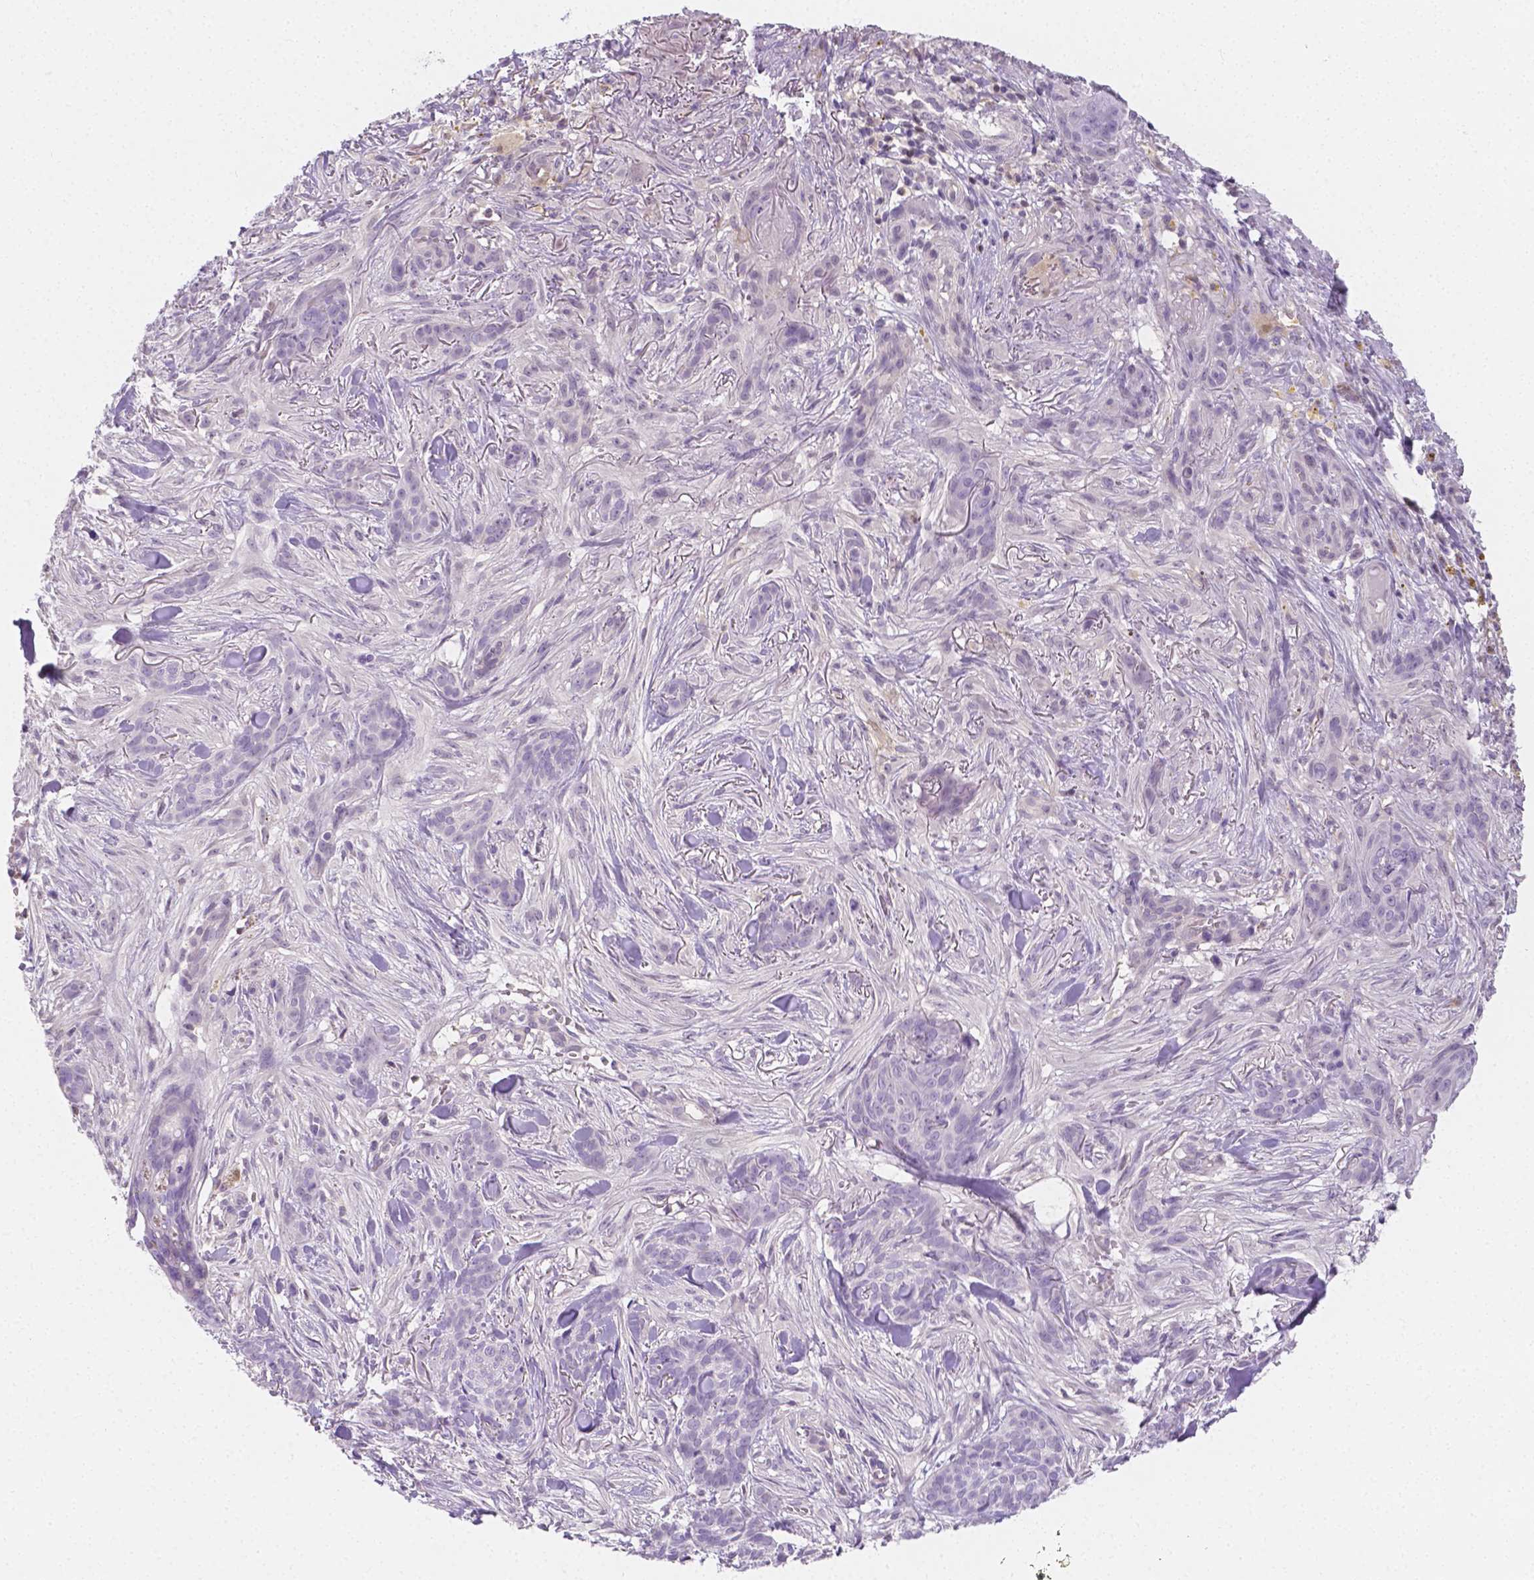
{"staining": {"intensity": "negative", "quantity": "none", "location": "none"}, "tissue": "skin cancer", "cell_type": "Tumor cells", "image_type": "cancer", "snomed": [{"axis": "morphology", "description": "Basal cell carcinoma"}, {"axis": "topography", "description": "Skin"}], "caption": "An immunohistochemistry (IHC) photomicrograph of basal cell carcinoma (skin) is shown. There is no staining in tumor cells of basal cell carcinoma (skin). (Stains: DAB (3,3'-diaminobenzidine) IHC with hematoxylin counter stain, Microscopy: brightfield microscopy at high magnification).", "gene": "SGTB", "patient": {"sex": "female", "age": 61}}